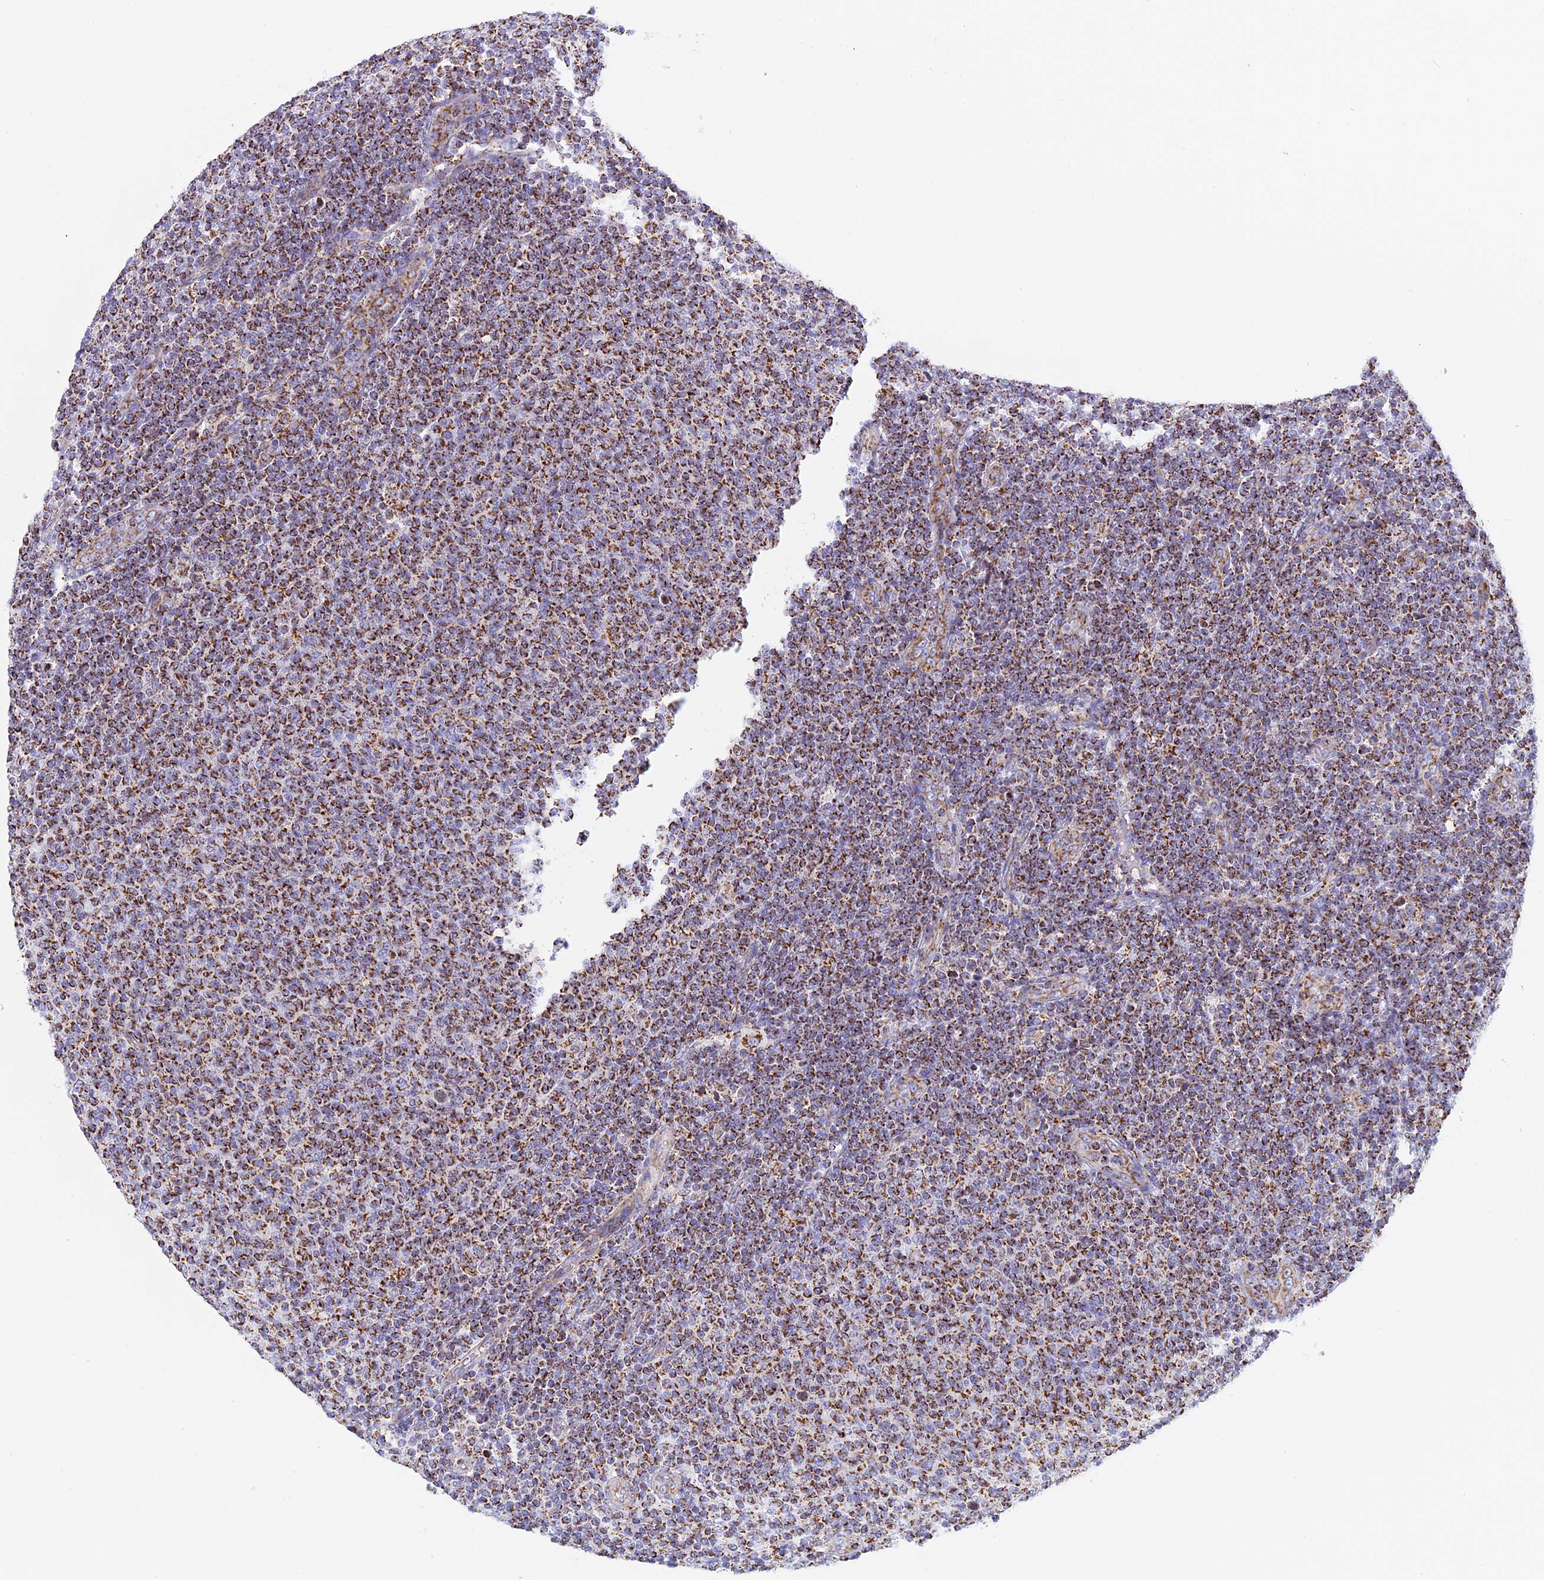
{"staining": {"intensity": "strong", "quantity": ">75%", "location": "cytoplasmic/membranous"}, "tissue": "lymphoma", "cell_type": "Tumor cells", "image_type": "cancer", "snomed": [{"axis": "morphology", "description": "Malignant lymphoma, non-Hodgkin's type, Low grade"}, {"axis": "topography", "description": "Lymph node"}], "caption": "Tumor cells display strong cytoplasmic/membranous staining in about >75% of cells in lymphoma.", "gene": "KCNG1", "patient": {"sex": "male", "age": 66}}